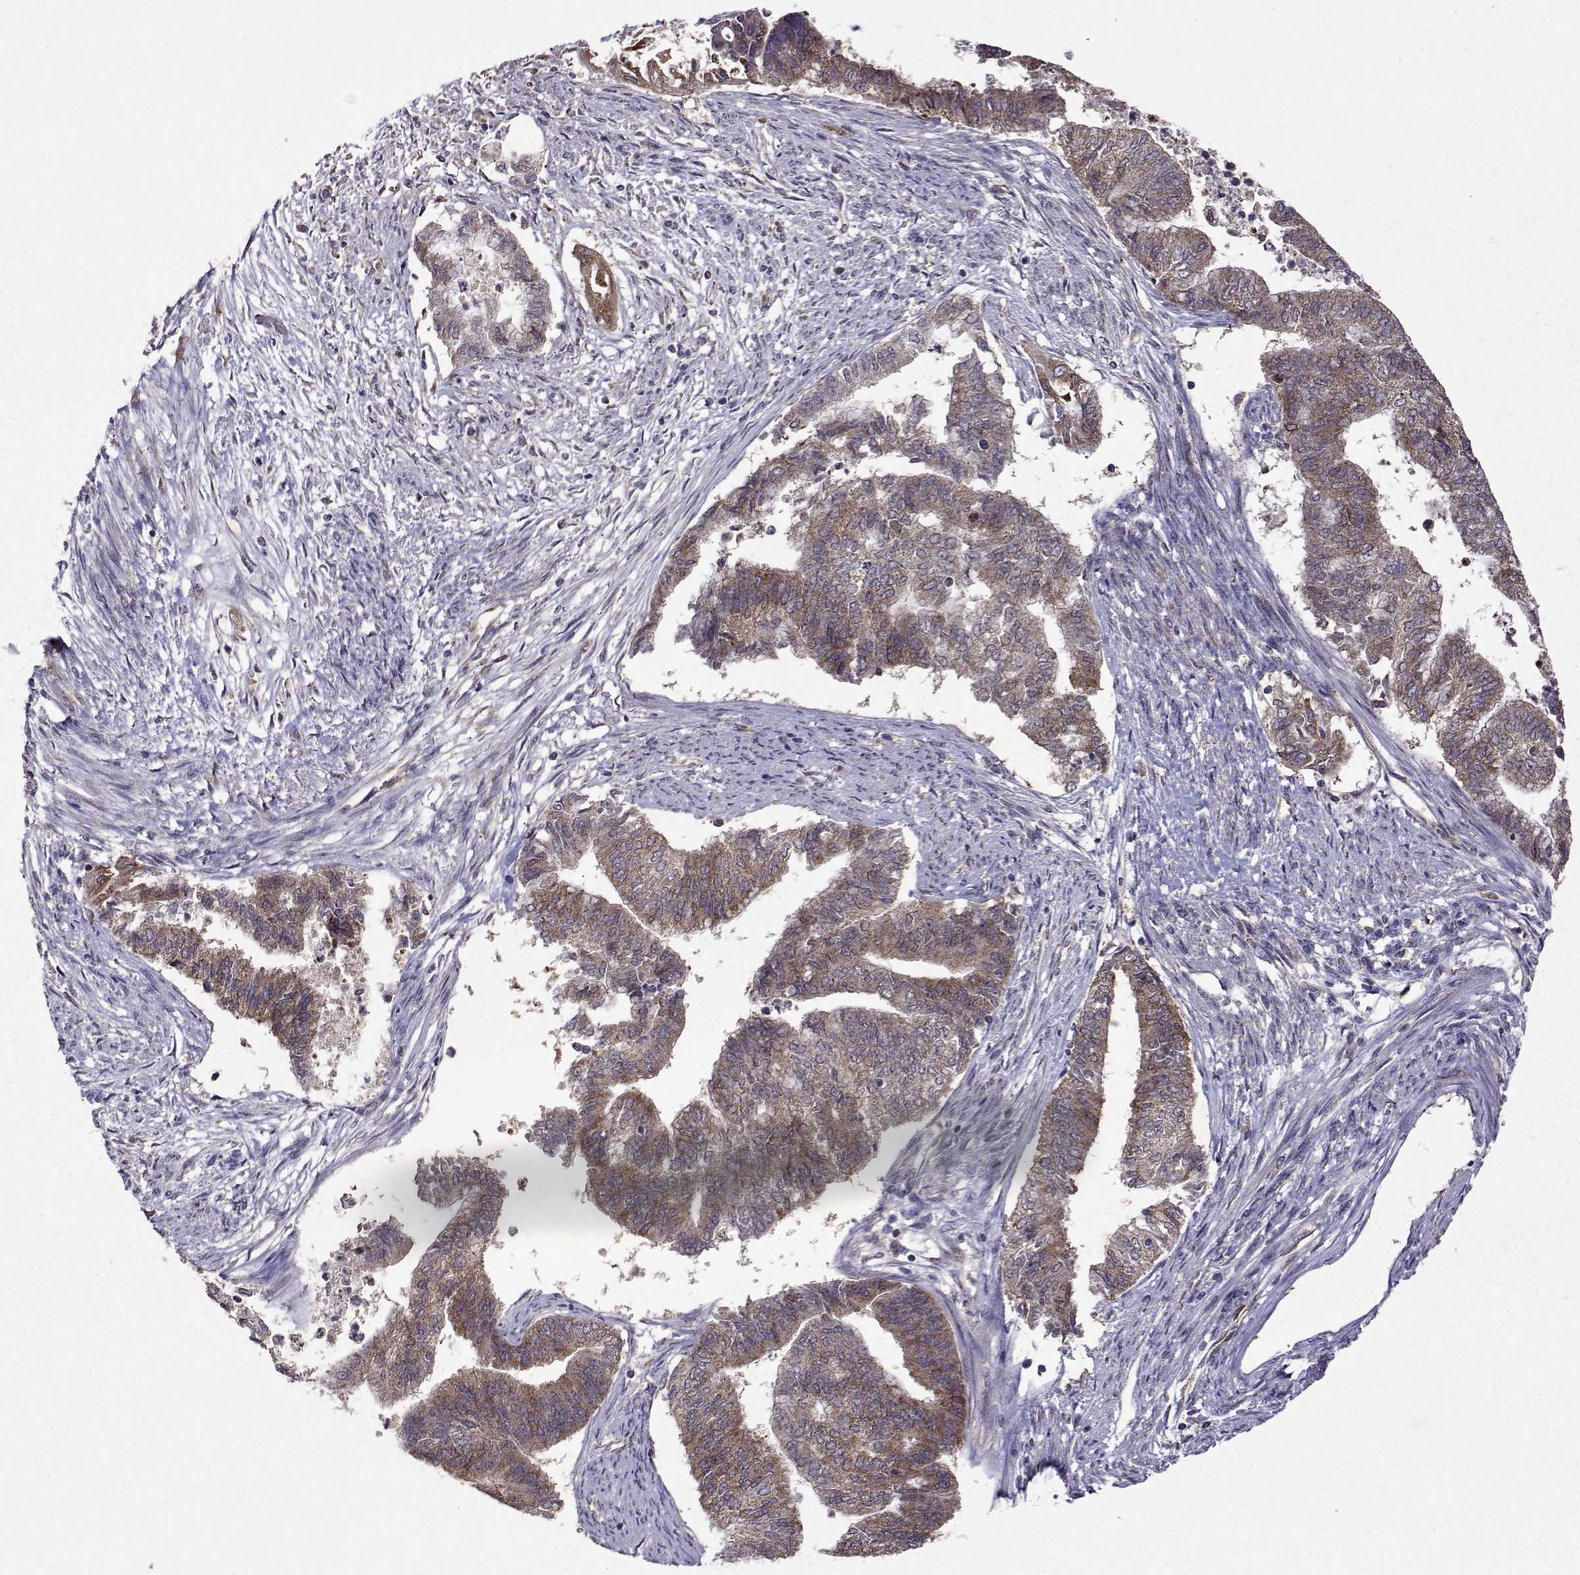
{"staining": {"intensity": "moderate", "quantity": "25%-75%", "location": "cytoplasmic/membranous"}, "tissue": "endometrial cancer", "cell_type": "Tumor cells", "image_type": "cancer", "snomed": [{"axis": "morphology", "description": "Adenocarcinoma, NOS"}, {"axis": "topography", "description": "Endometrium"}], "caption": "DAB (3,3'-diaminobenzidine) immunohistochemical staining of endometrial cancer (adenocarcinoma) reveals moderate cytoplasmic/membranous protein expression in approximately 25%-75% of tumor cells.", "gene": "TARBP2", "patient": {"sex": "female", "age": 65}}